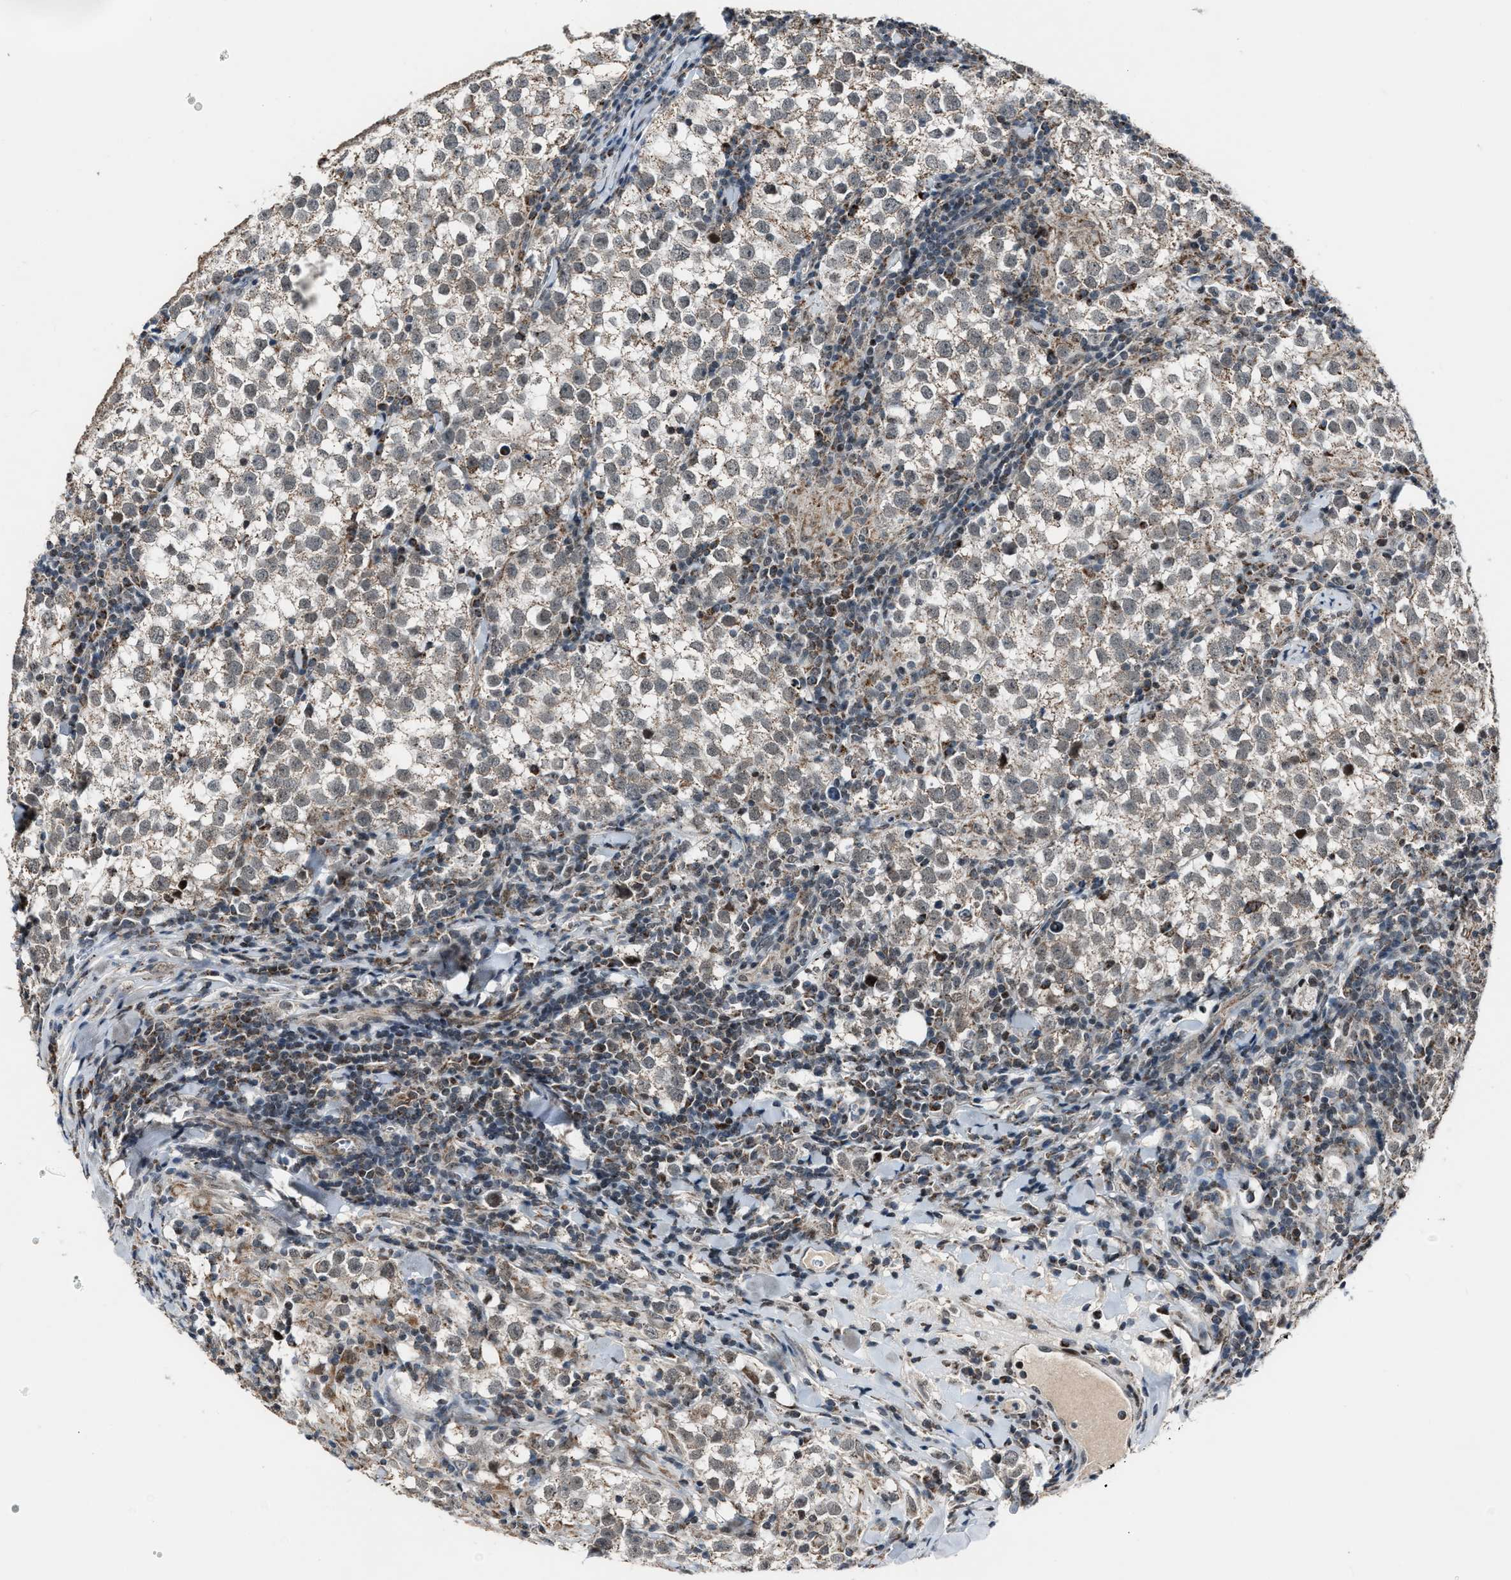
{"staining": {"intensity": "weak", "quantity": ">75%", "location": "cytoplasmic/membranous"}, "tissue": "testis cancer", "cell_type": "Tumor cells", "image_type": "cancer", "snomed": [{"axis": "morphology", "description": "Seminoma, NOS"}, {"axis": "morphology", "description": "Carcinoma, Embryonal, NOS"}, {"axis": "topography", "description": "Testis"}], "caption": "A photomicrograph of human seminoma (testis) stained for a protein displays weak cytoplasmic/membranous brown staining in tumor cells.", "gene": "CHN2", "patient": {"sex": "male", "age": 36}}